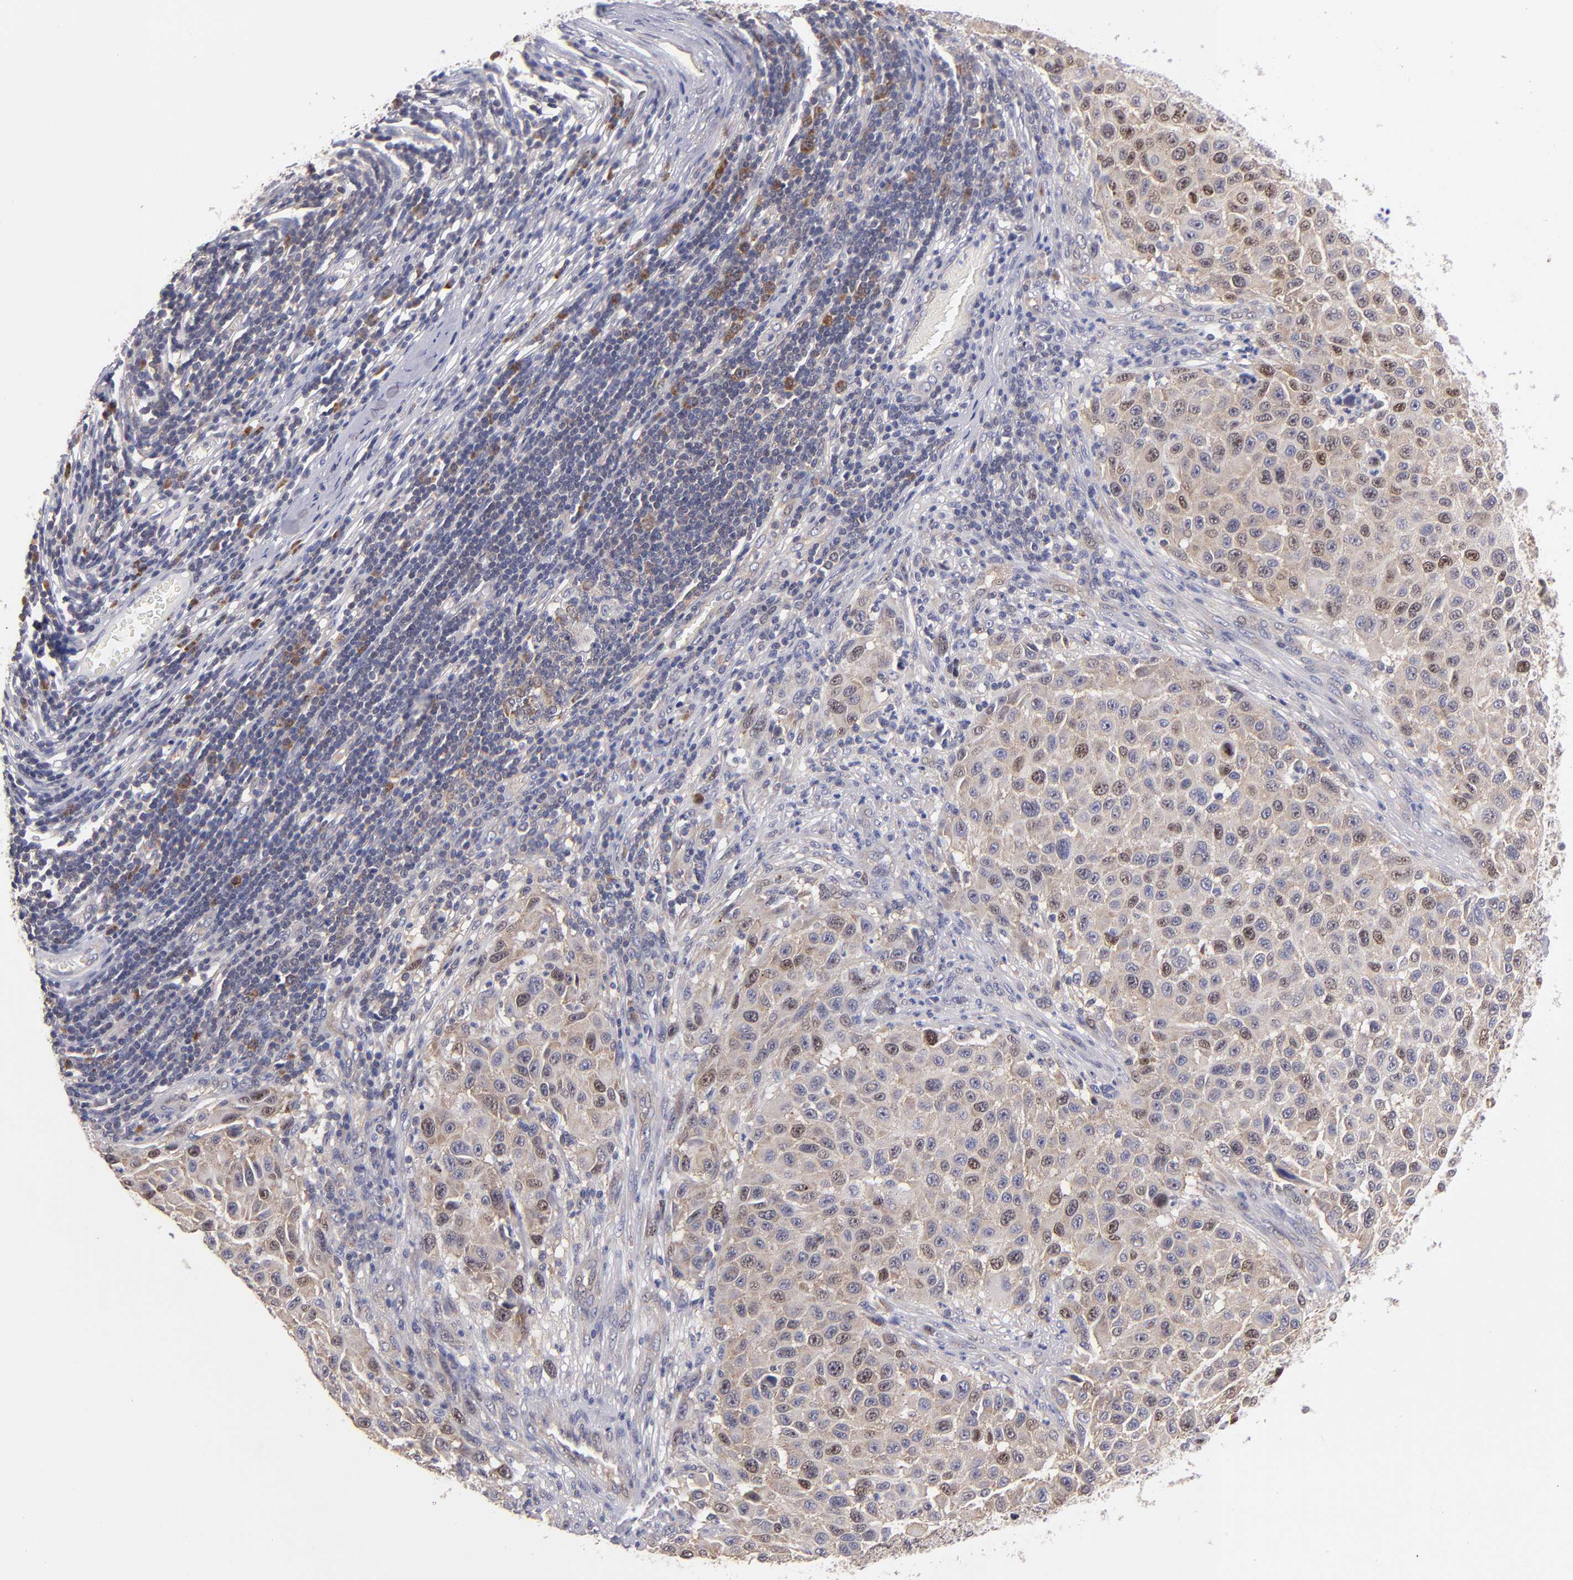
{"staining": {"intensity": "weak", "quantity": ">75%", "location": "cytoplasmic/membranous"}, "tissue": "melanoma", "cell_type": "Tumor cells", "image_type": "cancer", "snomed": [{"axis": "morphology", "description": "Malignant melanoma, Metastatic site"}, {"axis": "topography", "description": "Lymph node"}], "caption": "Human melanoma stained with a protein marker exhibits weak staining in tumor cells.", "gene": "EIF3L", "patient": {"sex": "male", "age": 61}}